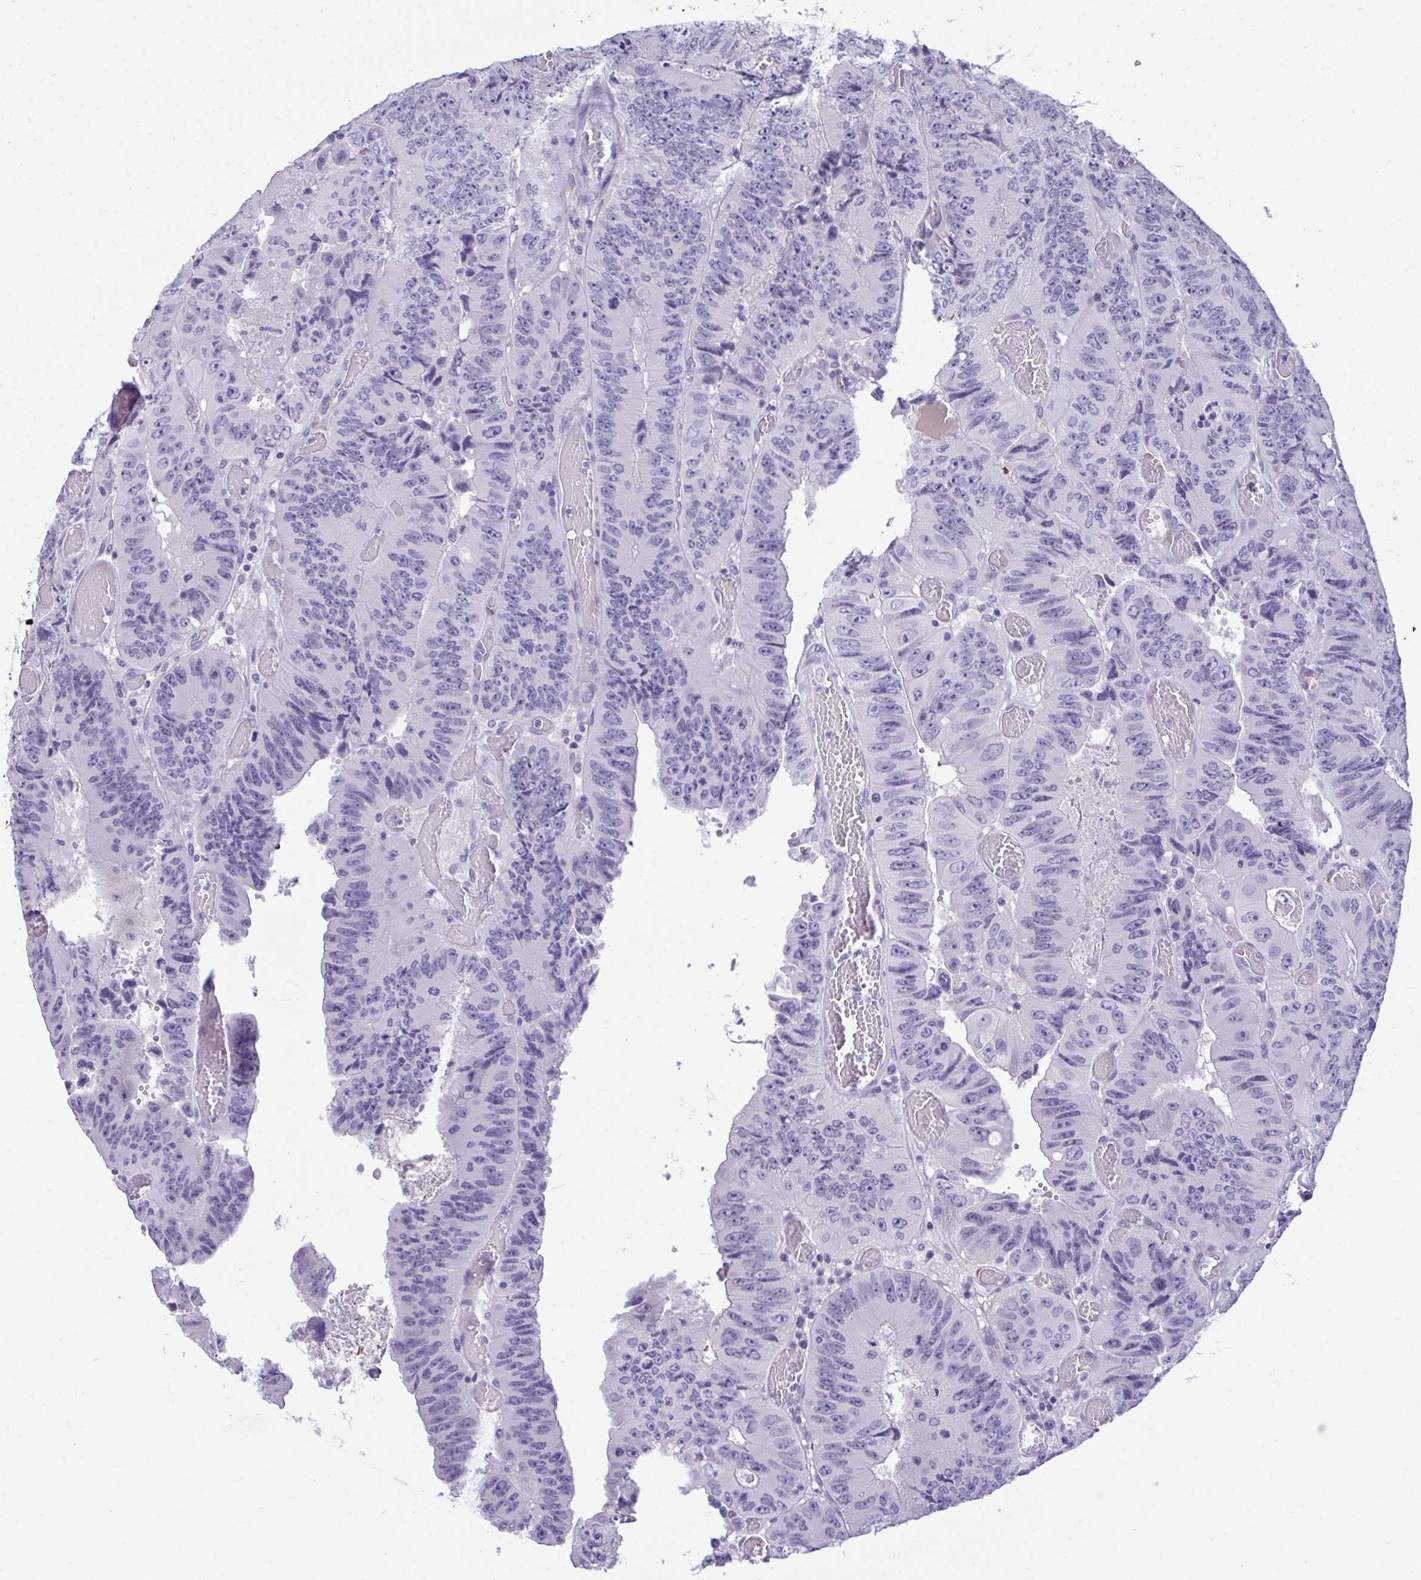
{"staining": {"intensity": "negative", "quantity": "none", "location": "none"}, "tissue": "colorectal cancer", "cell_type": "Tumor cells", "image_type": "cancer", "snomed": [{"axis": "morphology", "description": "Adenocarcinoma, NOS"}, {"axis": "topography", "description": "Colon"}], "caption": "The histopathology image reveals no staining of tumor cells in colorectal adenocarcinoma.", "gene": "SERPINI1", "patient": {"sex": "female", "age": 84}}